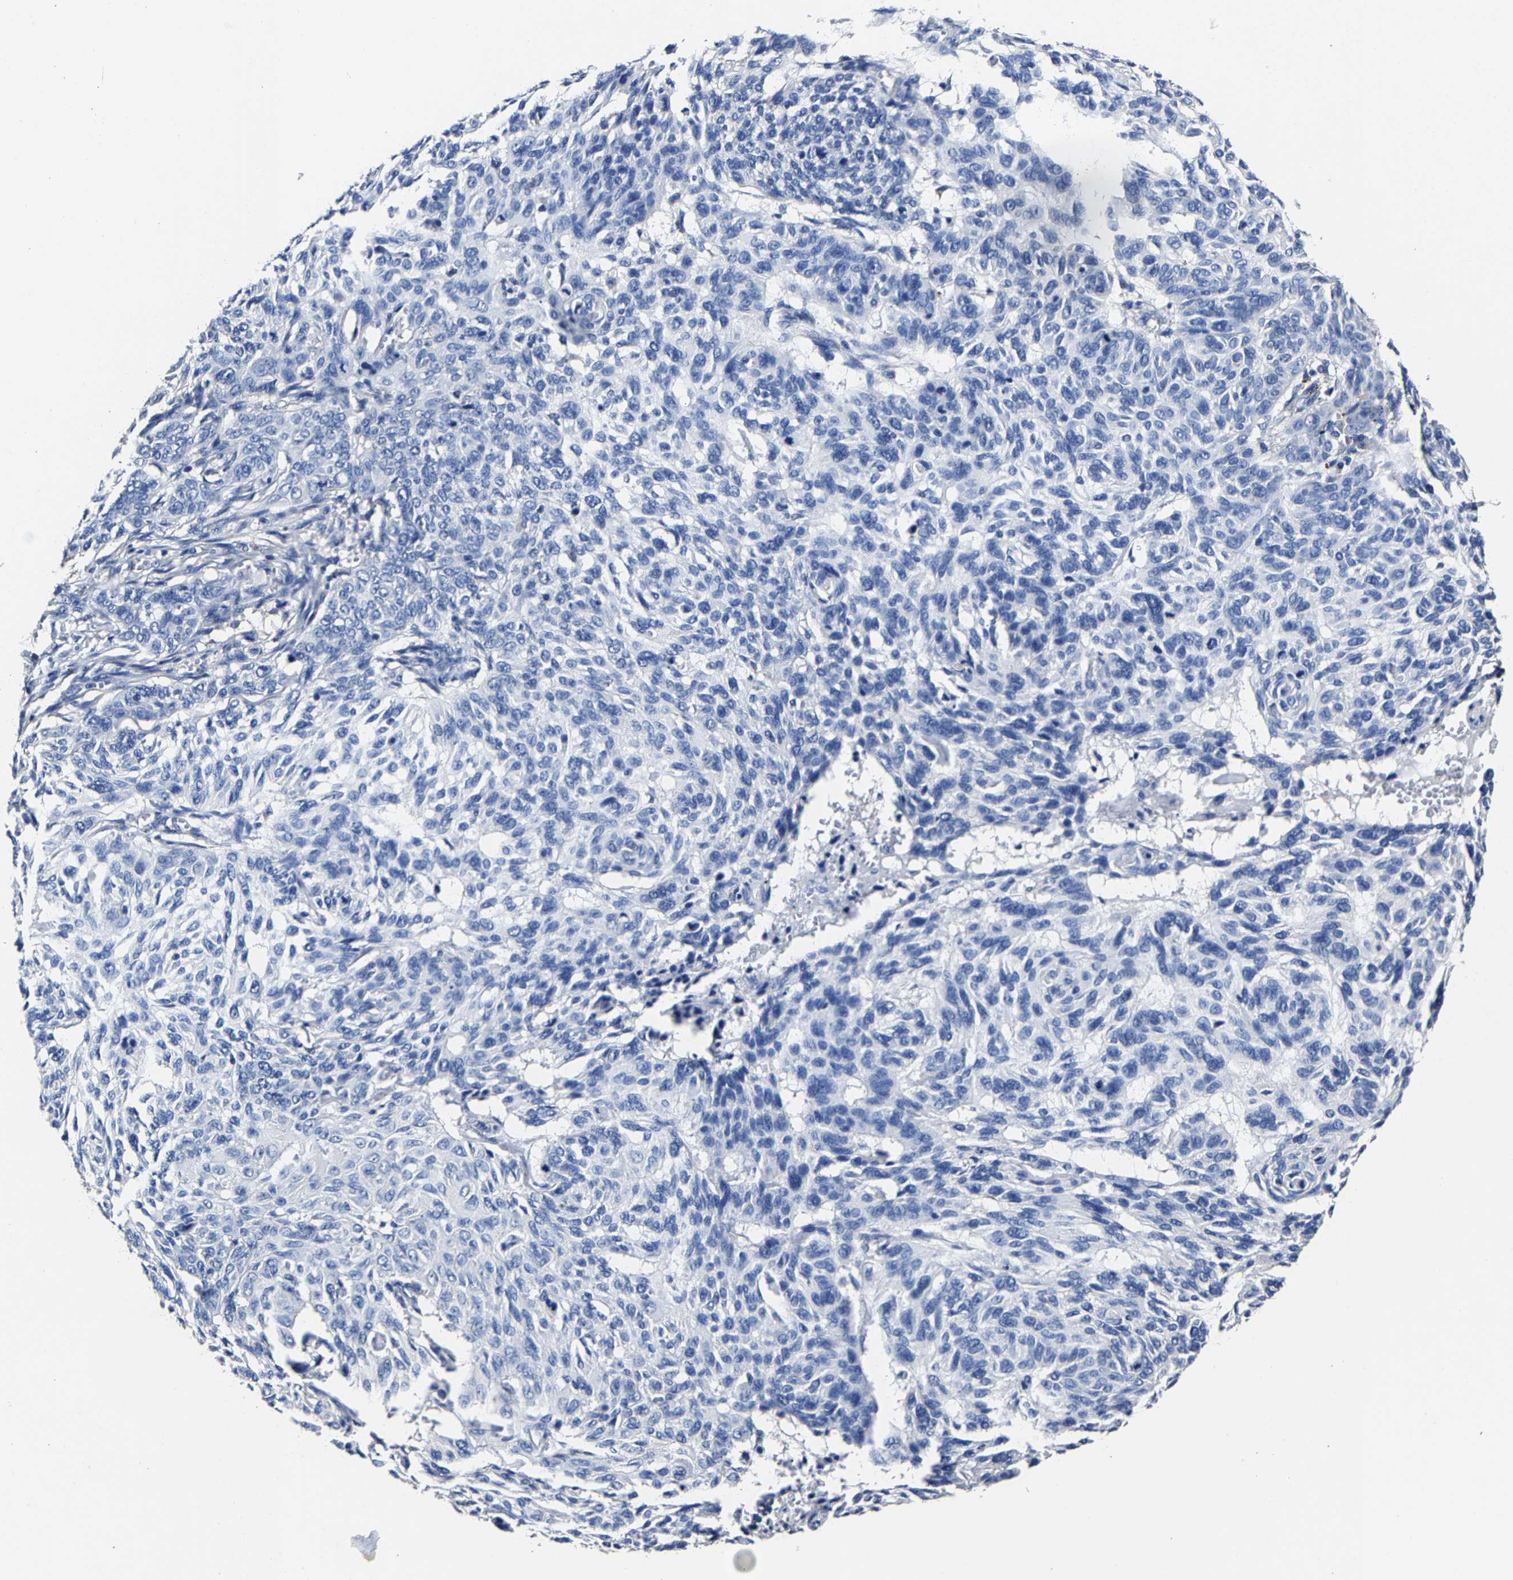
{"staining": {"intensity": "negative", "quantity": "none", "location": "none"}, "tissue": "skin cancer", "cell_type": "Tumor cells", "image_type": "cancer", "snomed": [{"axis": "morphology", "description": "Basal cell carcinoma"}, {"axis": "topography", "description": "Skin"}], "caption": "High power microscopy photomicrograph of an immunohistochemistry photomicrograph of skin basal cell carcinoma, revealing no significant positivity in tumor cells.", "gene": "AKAP4", "patient": {"sex": "male", "age": 85}}